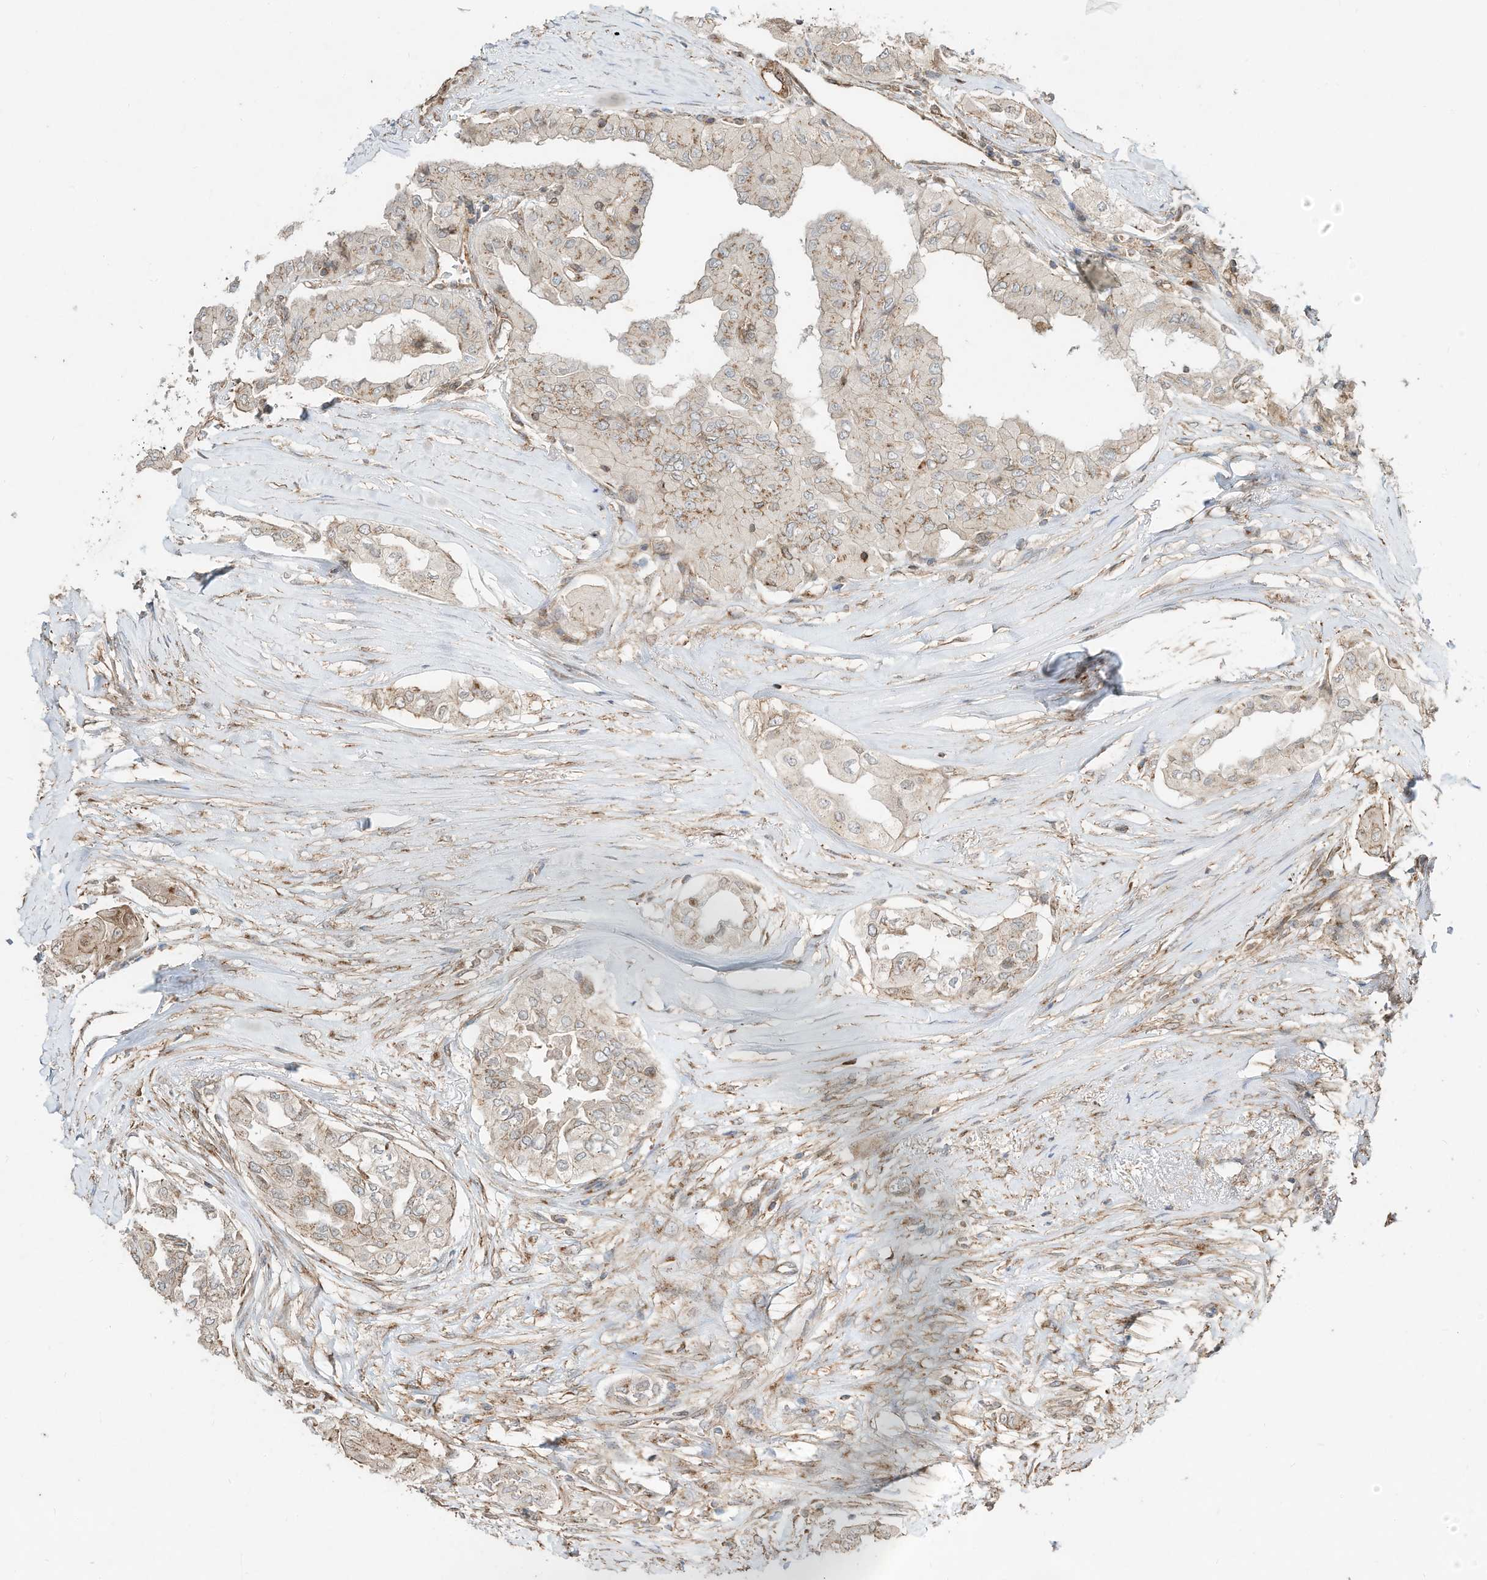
{"staining": {"intensity": "weak", "quantity": ">75%", "location": "cytoplasmic/membranous"}, "tissue": "thyroid cancer", "cell_type": "Tumor cells", "image_type": "cancer", "snomed": [{"axis": "morphology", "description": "Papillary adenocarcinoma, NOS"}, {"axis": "topography", "description": "Thyroid gland"}], "caption": "Protein staining of thyroid papillary adenocarcinoma tissue demonstrates weak cytoplasmic/membranous expression in approximately >75% of tumor cells. The staining was performed using DAB (3,3'-diaminobenzidine) to visualize the protein expression in brown, while the nuclei were stained in blue with hematoxylin (Magnification: 20x).", "gene": "CUX1", "patient": {"sex": "female", "age": 59}}